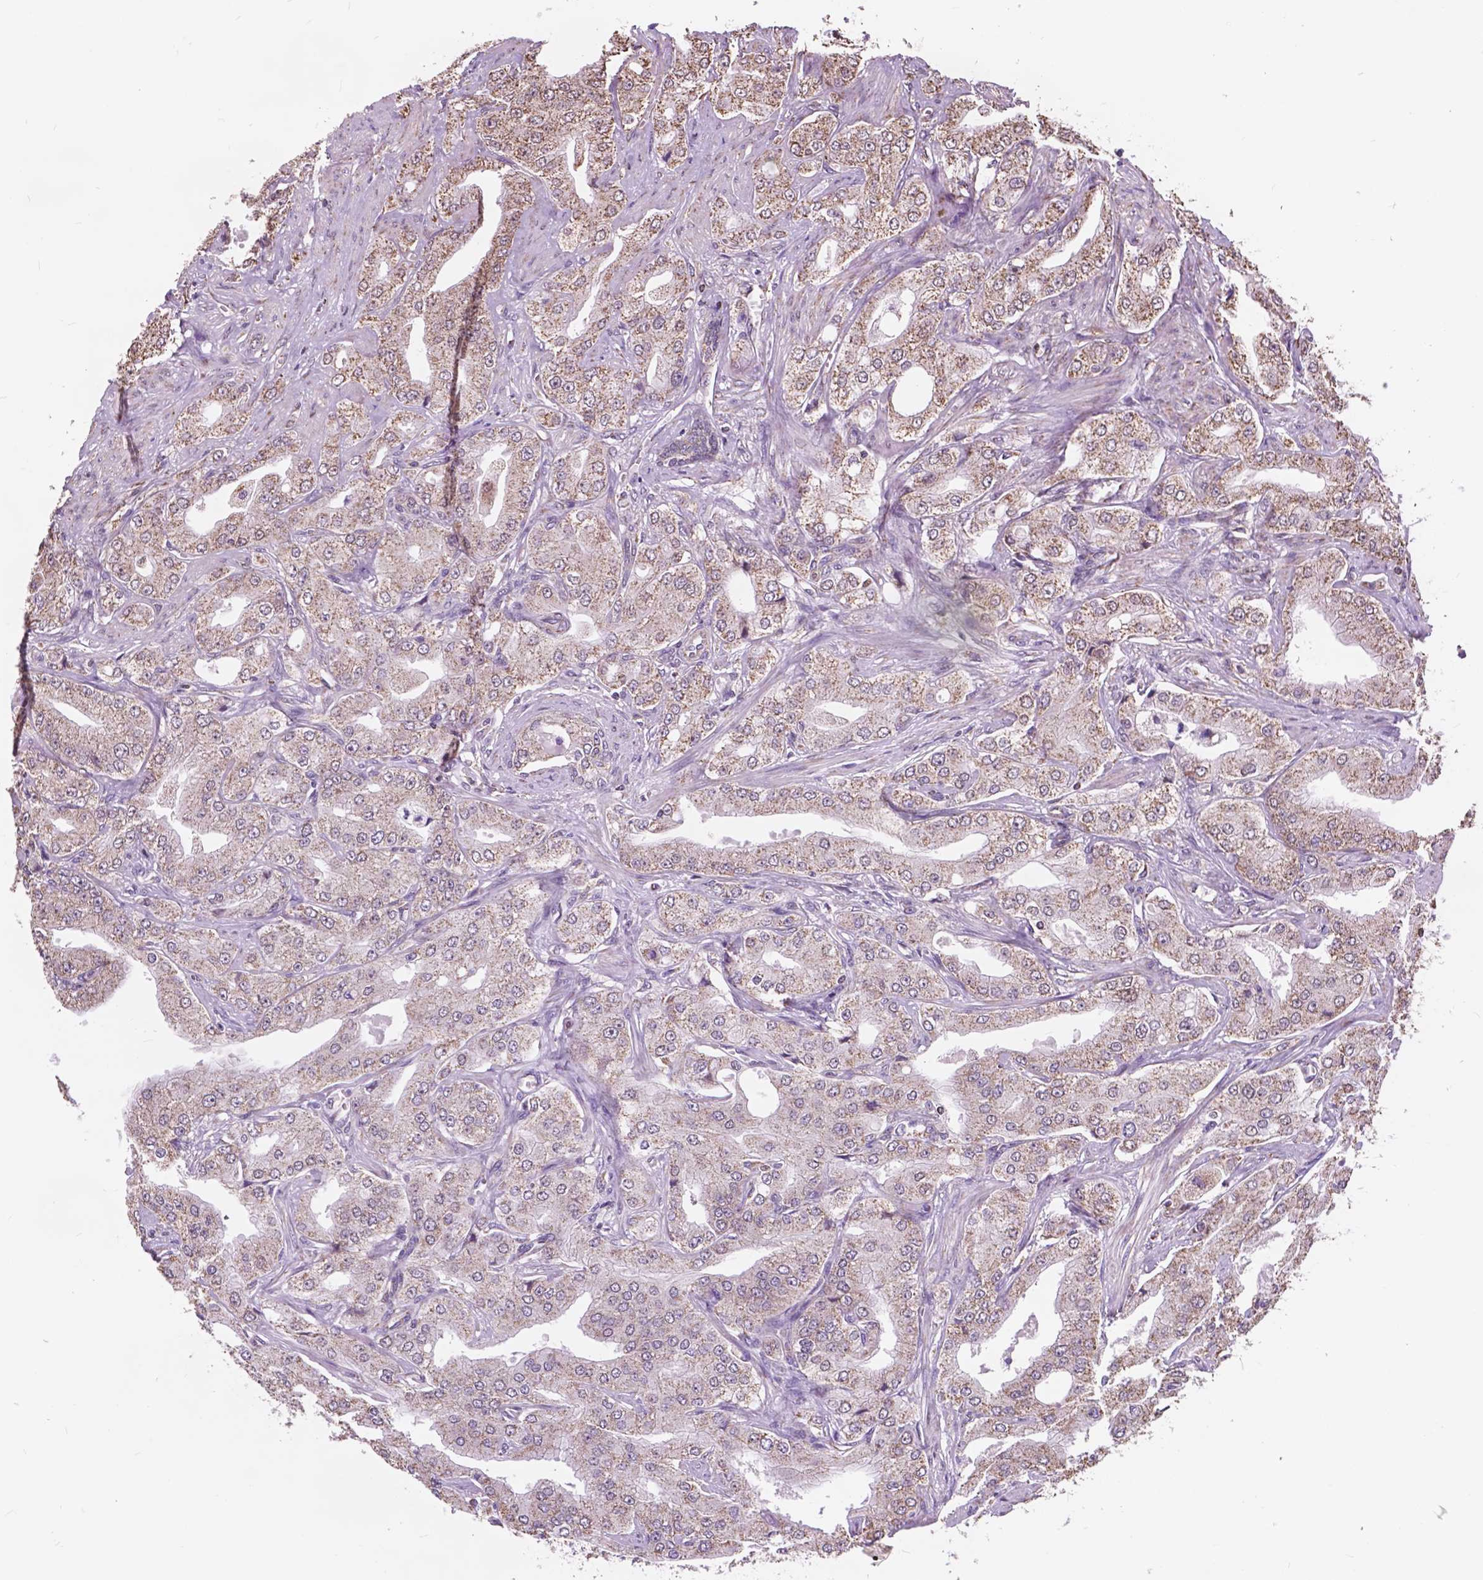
{"staining": {"intensity": "weak", "quantity": ">75%", "location": "cytoplasmic/membranous,nuclear"}, "tissue": "prostate cancer", "cell_type": "Tumor cells", "image_type": "cancer", "snomed": [{"axis": "morphology", "description": "Adenocarcinoma, Low grade"}, {"axis": "topography", "description": "Prostate"}], "caption": "Immunohistochemical staining of human prostate cancer shows low levels of weak cytoplasmic/membranous and nuclear protein expression in approximately >75% of tumor cells. The protein of interest is shown in brown color, while the nuclei are stained blue.", "gene": "SCOC", "patient": {"sex": "male", "age": 60}}